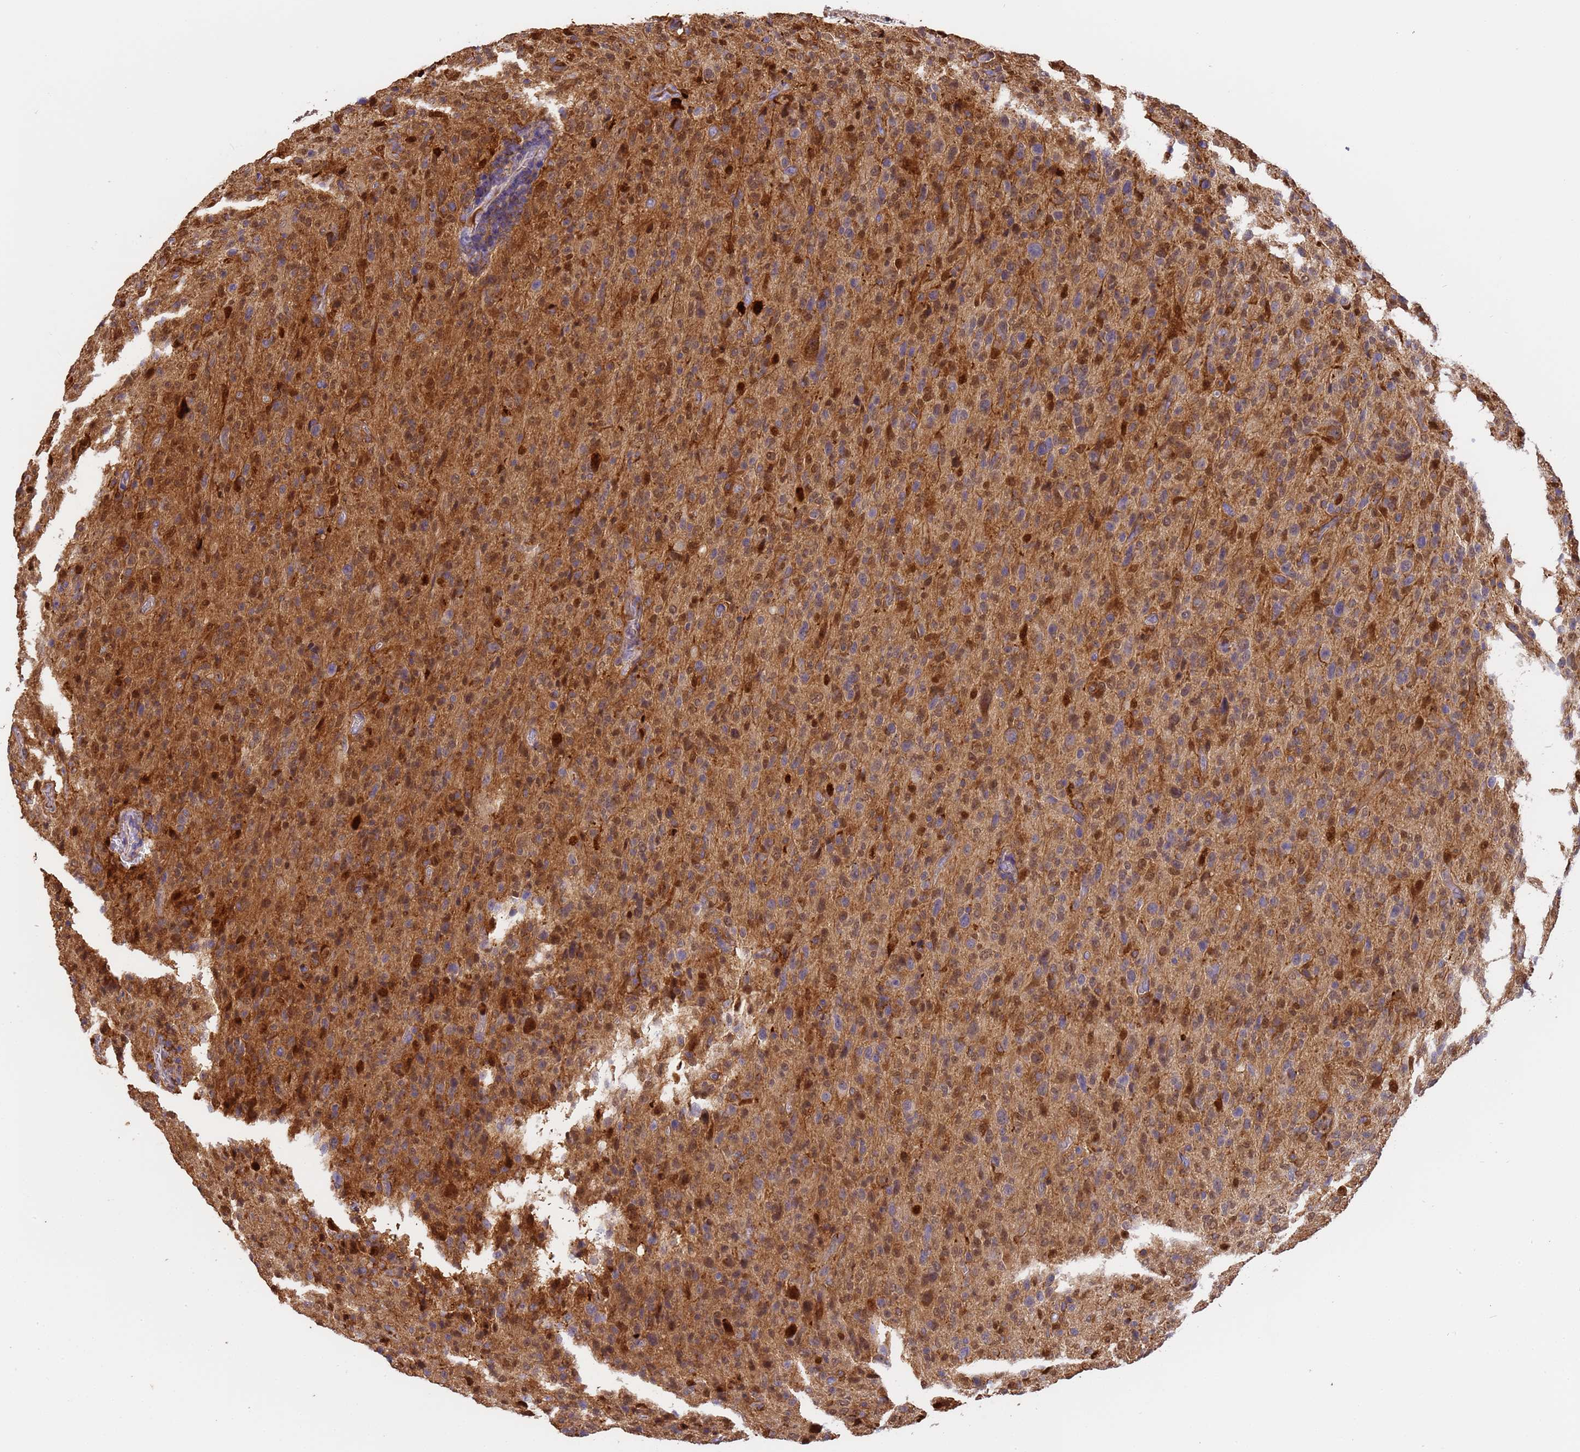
{"staining": {"intensity": "moderate", "quantity": "<25%", "location": "cytoplasmic/membranous,nuclear"}, "tissue": "glioma", "cell_type": "Tumor cells", "image_type": "cancer", "snomed": [{"axis": "morphology", "description": "Glioma, malignant, High grade"}, {"axis": "topography", "description": "Brain"}], "caption": "A micrograph of high-grade glioma (malignant) stained for a protein reveals moderate cytoplasmic/membranous and nuclear brown staining in tumor cells.", "gene": "M6PR", "patient": {"sex": "female", "age": 57}}